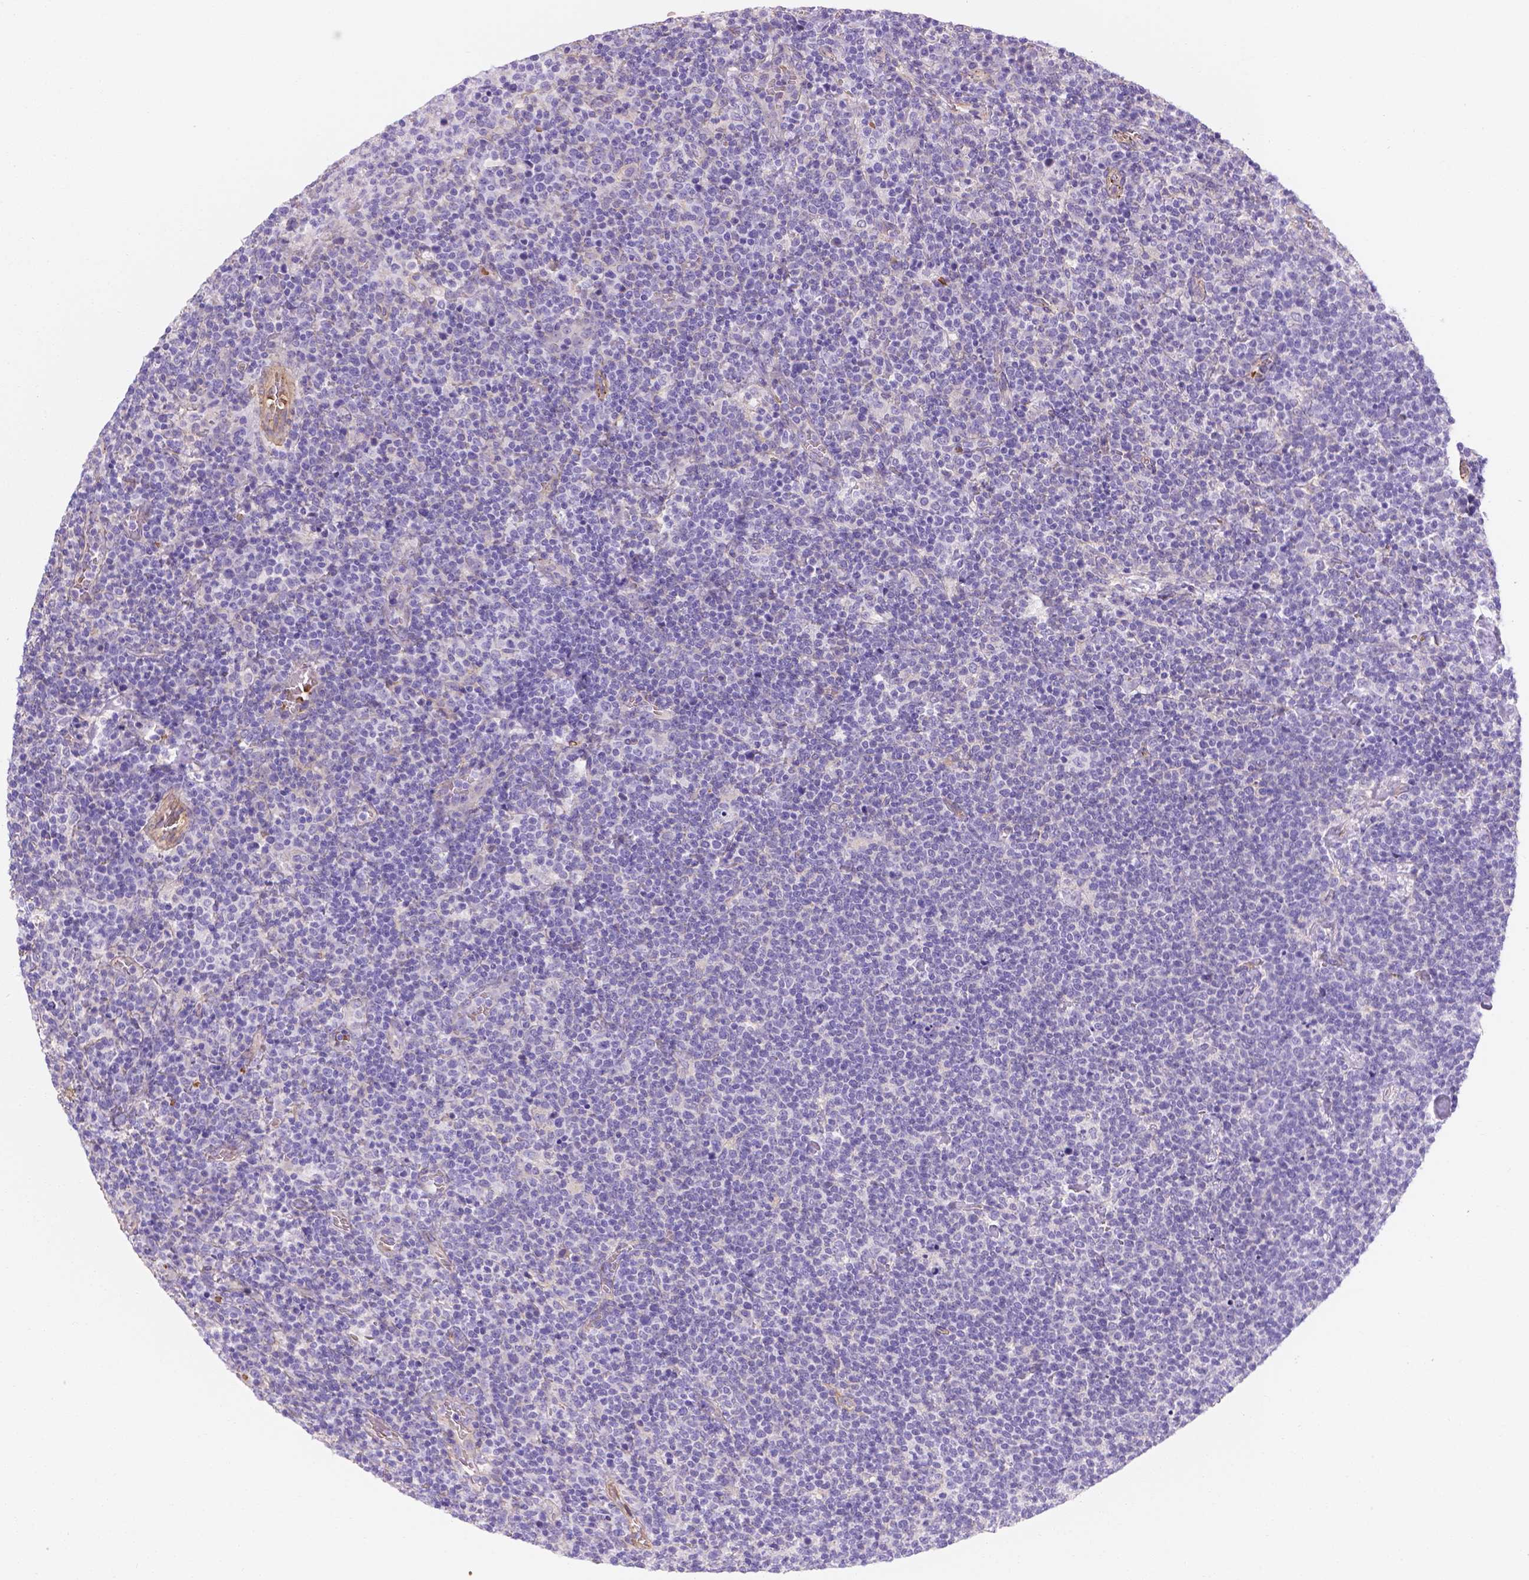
{"staining": {"intensity": "negative", "quantity": "none", "location": "none"}, "tissue": "lymphoma", "cell_type": "Tumor cells", "image_type": "cancer", "snomed": [{"axis": "morphology", "description": "Malignant lymphoma, non-Hodgkin's type, High grade"}, {"axis": "topography", "description": "Lymph node"}], "caption": "DAB immunohistochemical staining of human lymphoma displays no significant staining in tumor cells.", "gene": "SLC40A1", "patient": {"sex": "male", "age": 61}}